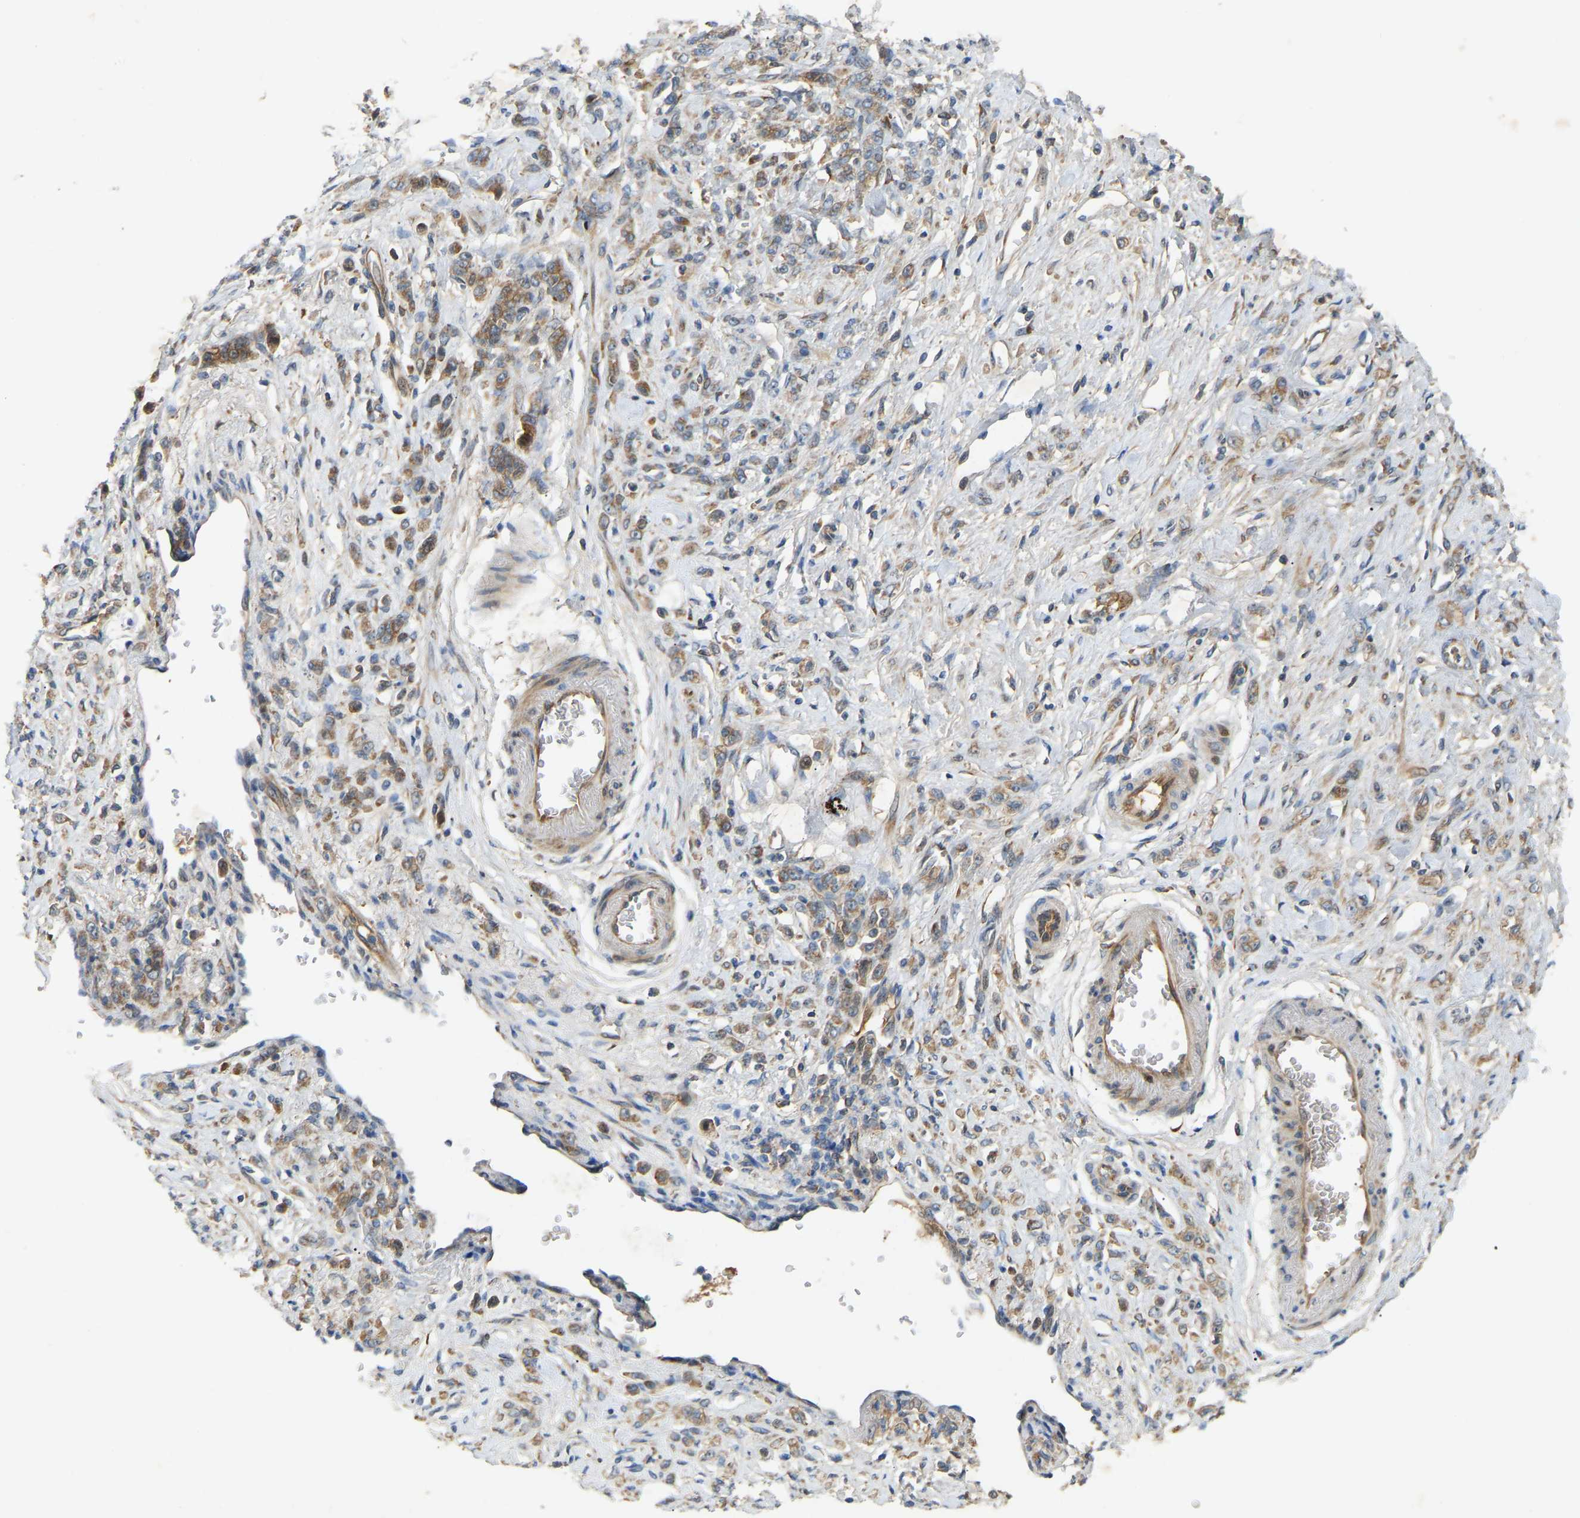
{"staining": {"intensity": "weak", "quantity": ">75%", "location": "cytoplasmic/membranous"}, "tissue": "stomach cancer", "cell_type": "Tumor cells", "image_type": "cancer", "snomed": [{"axis": "morphology", "description": "Normal tissue, NOS"}, {"axis": "morphology", "description": "Adenocarcinoma, NOS"}, {"axis": "topography", "description": "Stomach"}], "caption": "Tumor cells show low levels of weak cytoplasmic/membranous staining in approximately >75% of cells in stomach adenocarcinoma.", "gene": "PTCD1", "patient": {"sex": "male", "age": 82}}